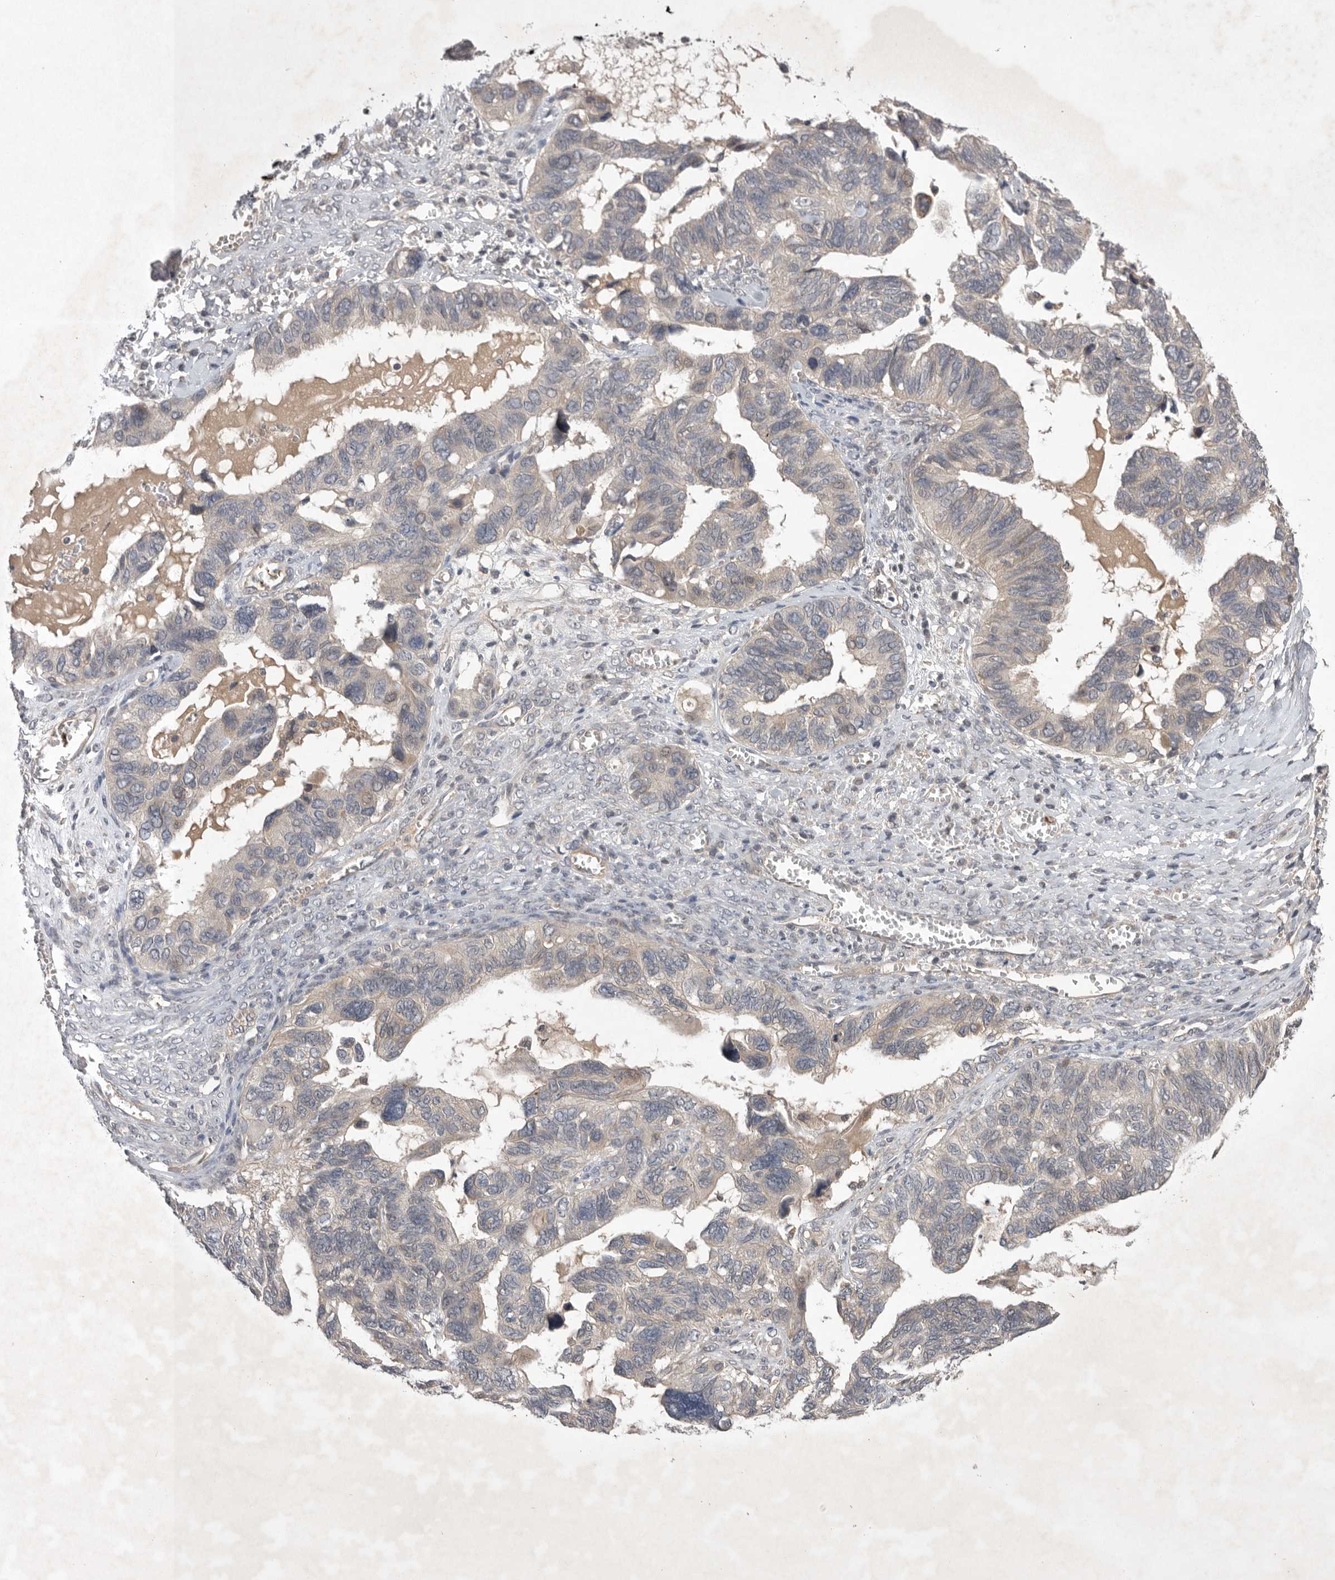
{"staining": {"intensity": "negative", "quantity": "none", "location": "none"}, "tissue": "ovarian cancer", "cell_type": "Tumor cells", "image_type": "cancer", "snomed": [{"axis": "morphology", "description": "Cystadenocarcinoma, serous, NOS"}, {"axis": "topography", "description": "Ovary"}], "caption": "Image shows no significant protein expression in tumor cells of ovarian cancer (serous cystadenocarcinoma). The staining was performed using DAB to visualize the protein expression in brown, while the nuclei were stained in blue with hematoxylin (Magnification: 20x).", "gene": "NRCAM", "patient": {"sex": "female", "age": 79}}